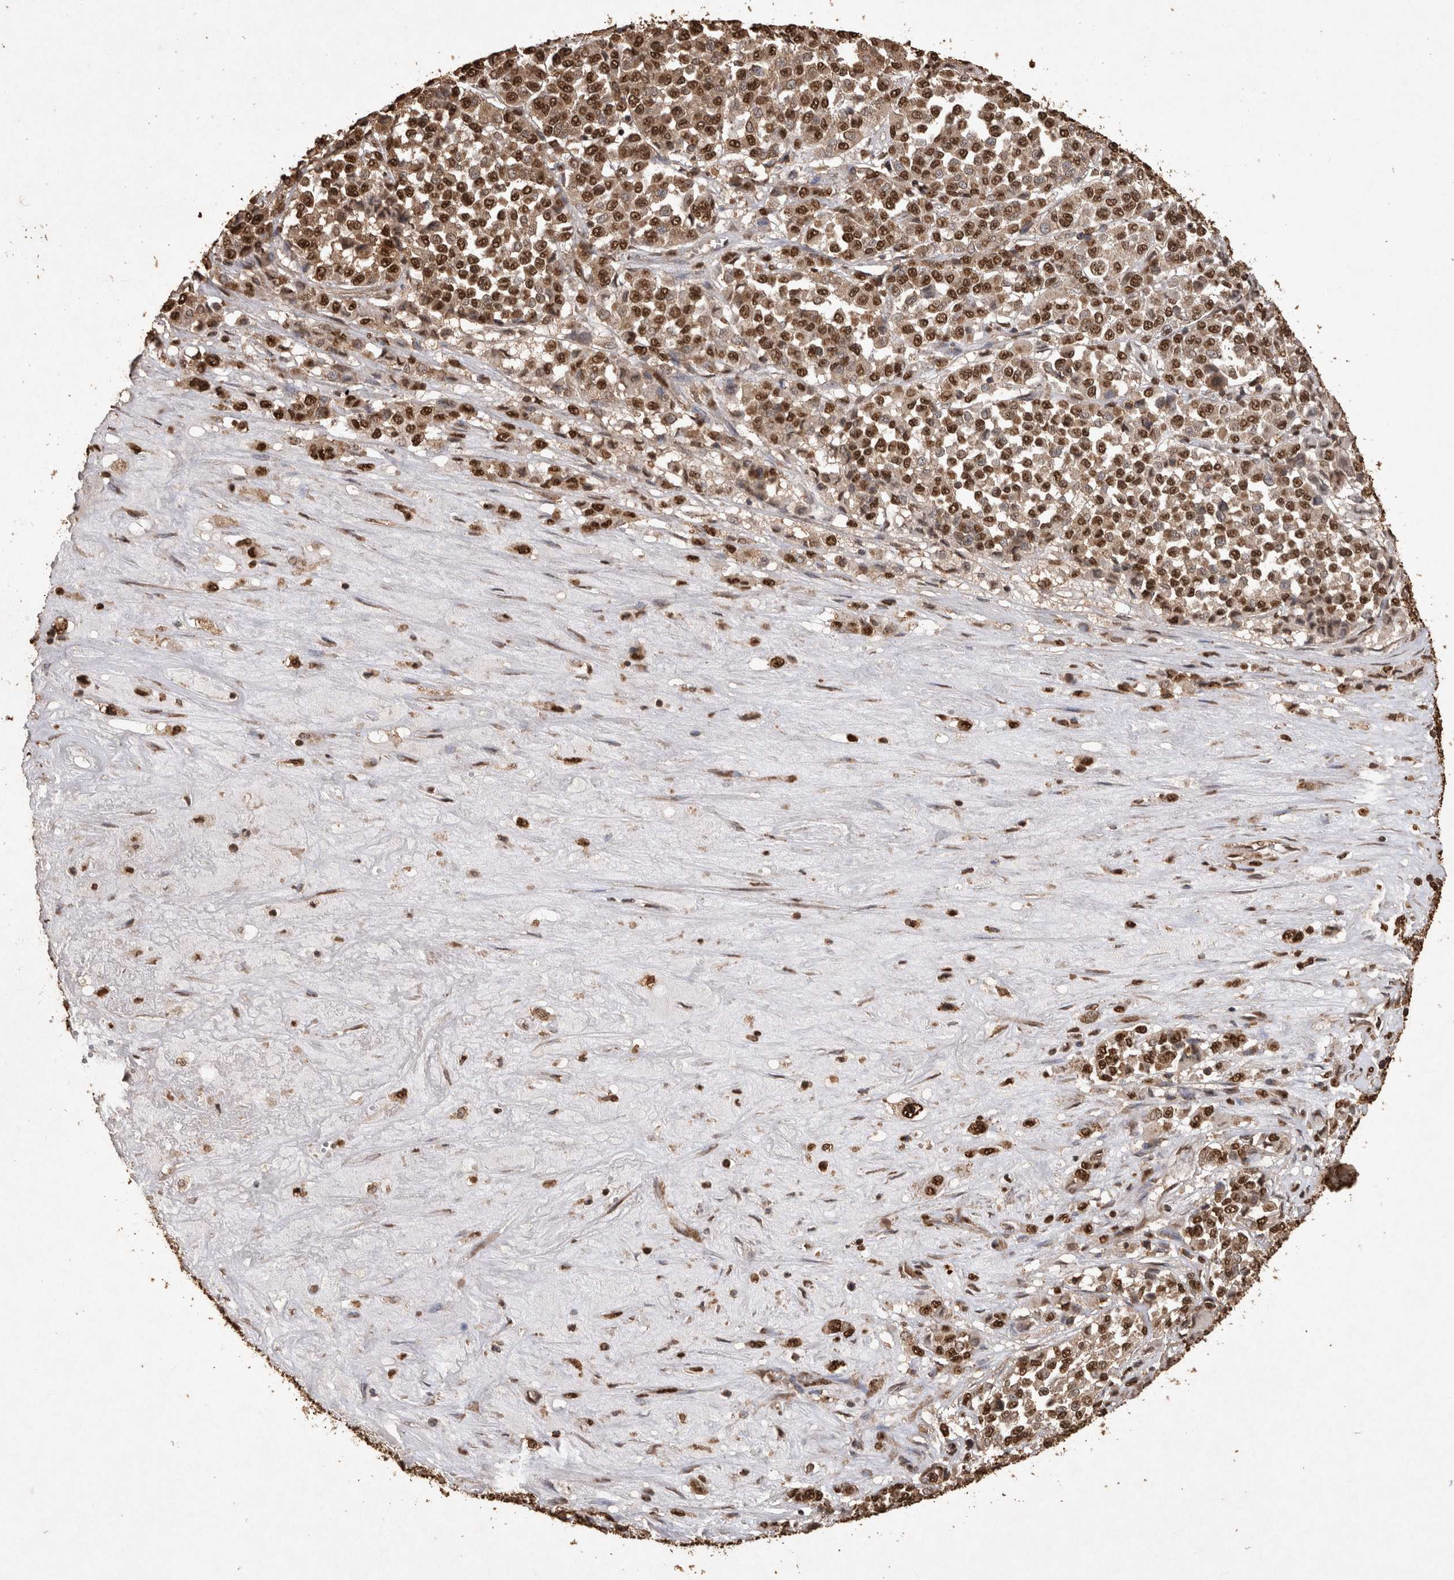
{"staining": {"intensity": "strong", "quantity": ">75%", "location": "nuclear"}, "tissue": "melanoma", "cell_type": "Tumor cells", "image_type": "cancer", "snomed": [{"axis": "morphology", "description": "Malignant melanoma, Metastatic site"}, {"axis": "topography", "description": "Pancreas"}], "caption": "A brown stain labels strong nuclear positivity of a protein in melanoma tumor cells.", "gene": "OAS2", "patient": {"sex": "female", "age": 30}}